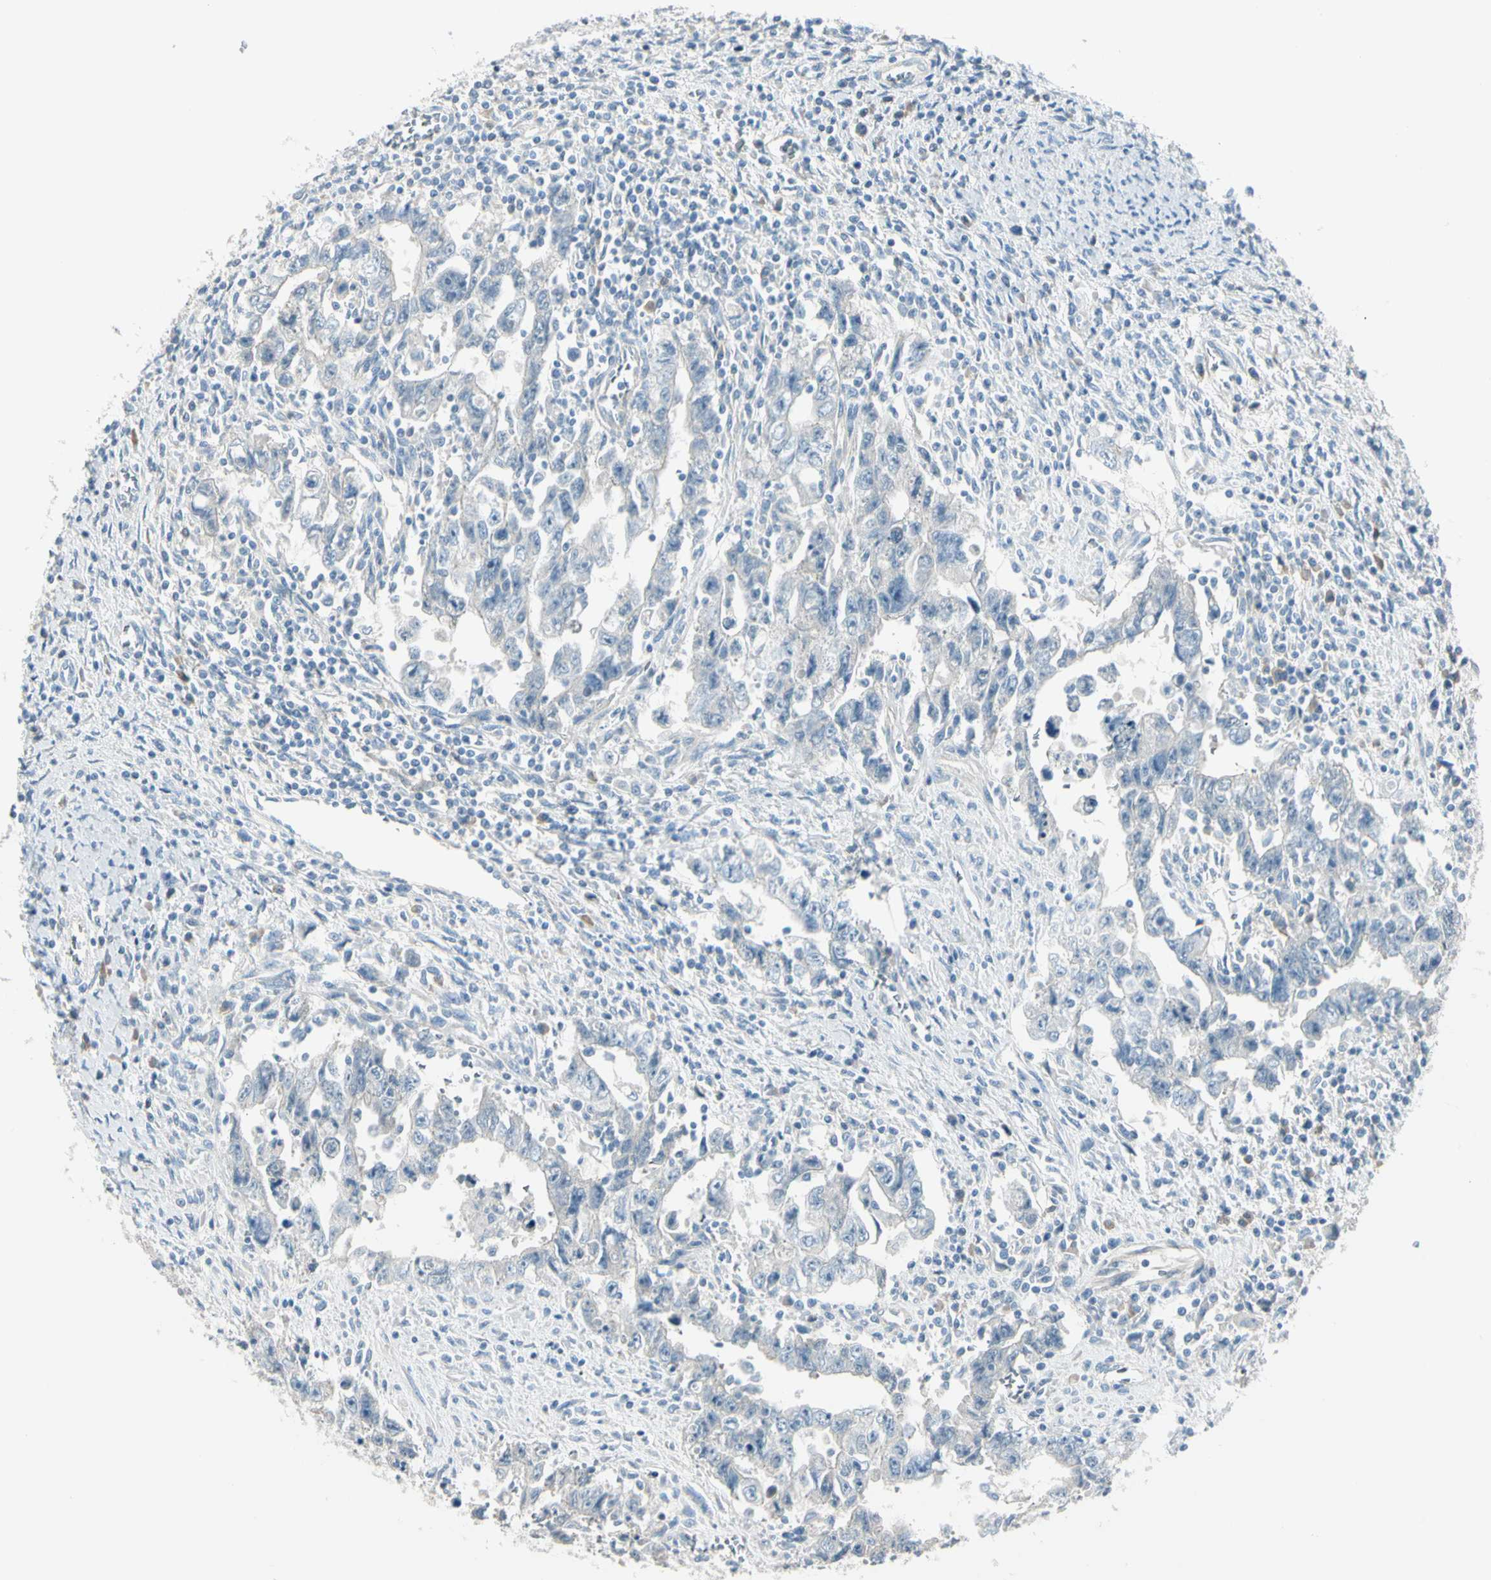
{"staining": {"intensity": "negative", "quantity": "none", "location": "none"}, "tissue": "testis cancer", "cell_type": "Tumor cells", "image_type": "cancer", "snomed": [{"axis": "morphology", "description": "Carcinoma, Embryonal, NOS"}, {"axis": "topography", "description": "Testis"}], "caption": "This is an immunohistochemistry micrograph of human embryonal carcinoma (testis). There is no expression in tumor cells.", "gene": "SLC6A15", "patient": {"sex": "male", "age": 28}}